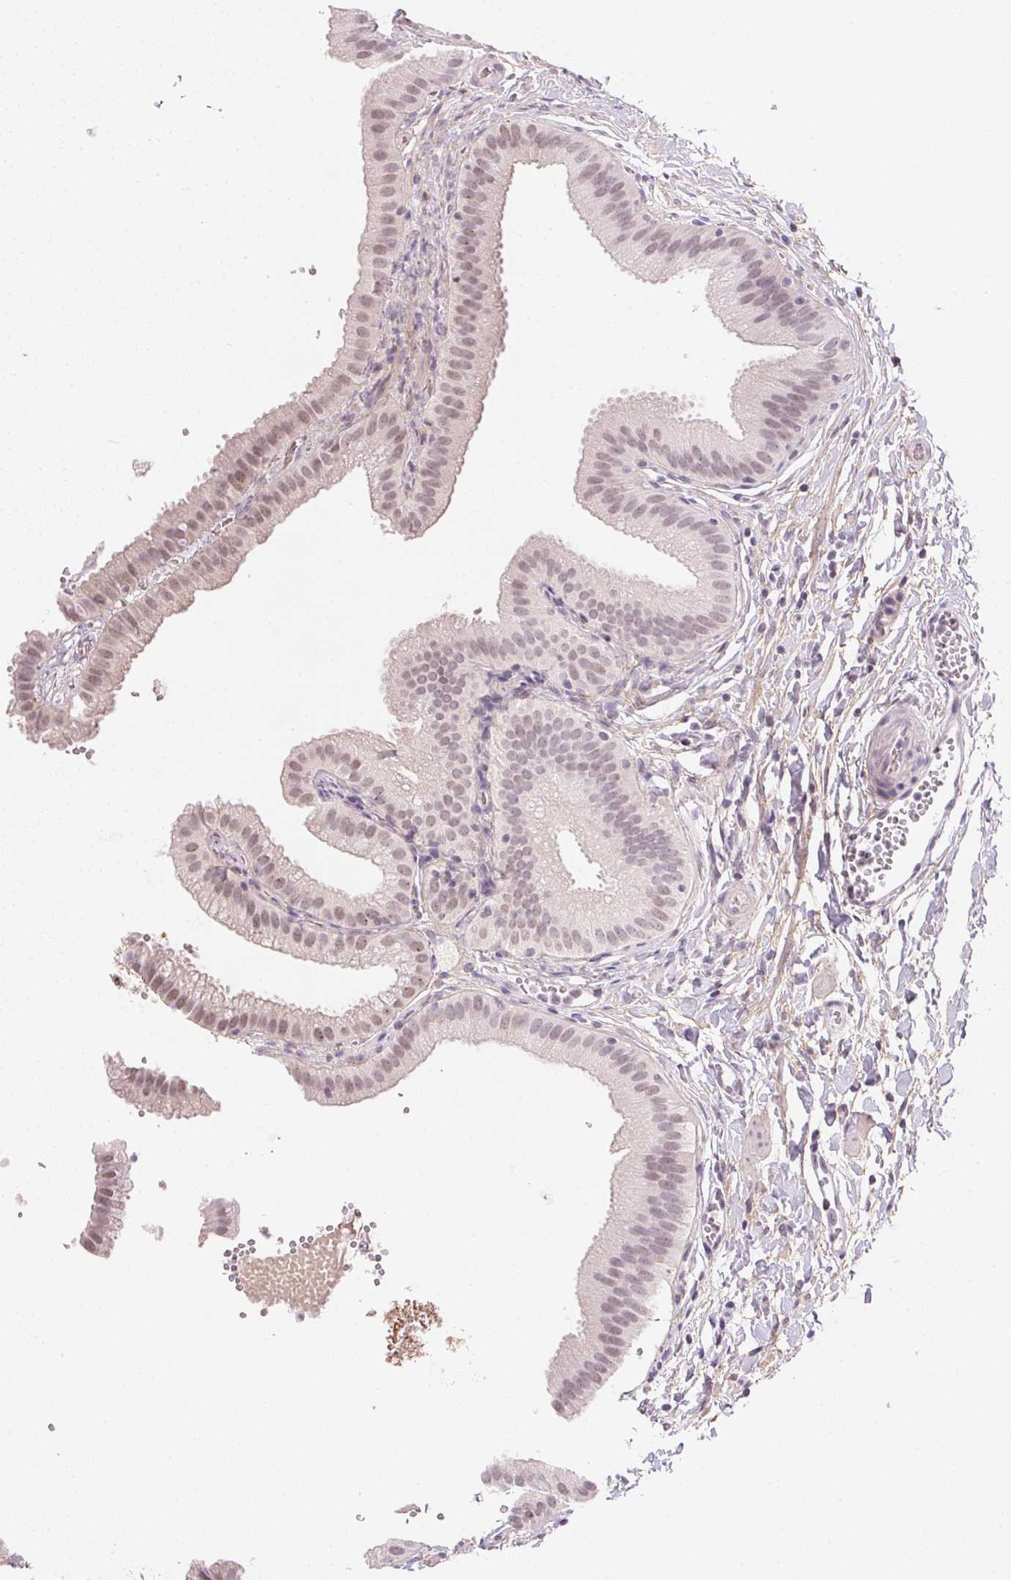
{"staining": {"intensity": "weak", "quantity": "25%-75%", "location": "nuclear"}, "tissue": "gallbladder", "cell_type": "Glandular cells", "image_type": "normal", "snomed": [{"axis": "morphology", "description": "Normal tissue, NOS"}, {"axis": "topography", "description": "Gallbladder"}], "caption": "Benign gallbladder demonstrates weak nuclear expression in approximately 25%-75% of glandular cells, visualized by immunohistochemistry. Using DAB (3,3'-diaminobenzidine) (brown) and hematoxylin (blue) stains, captured at high magnification using brightfield microscopy.", "gene": "FNDC4", "patient": {"sex": "female", "age": 63}}